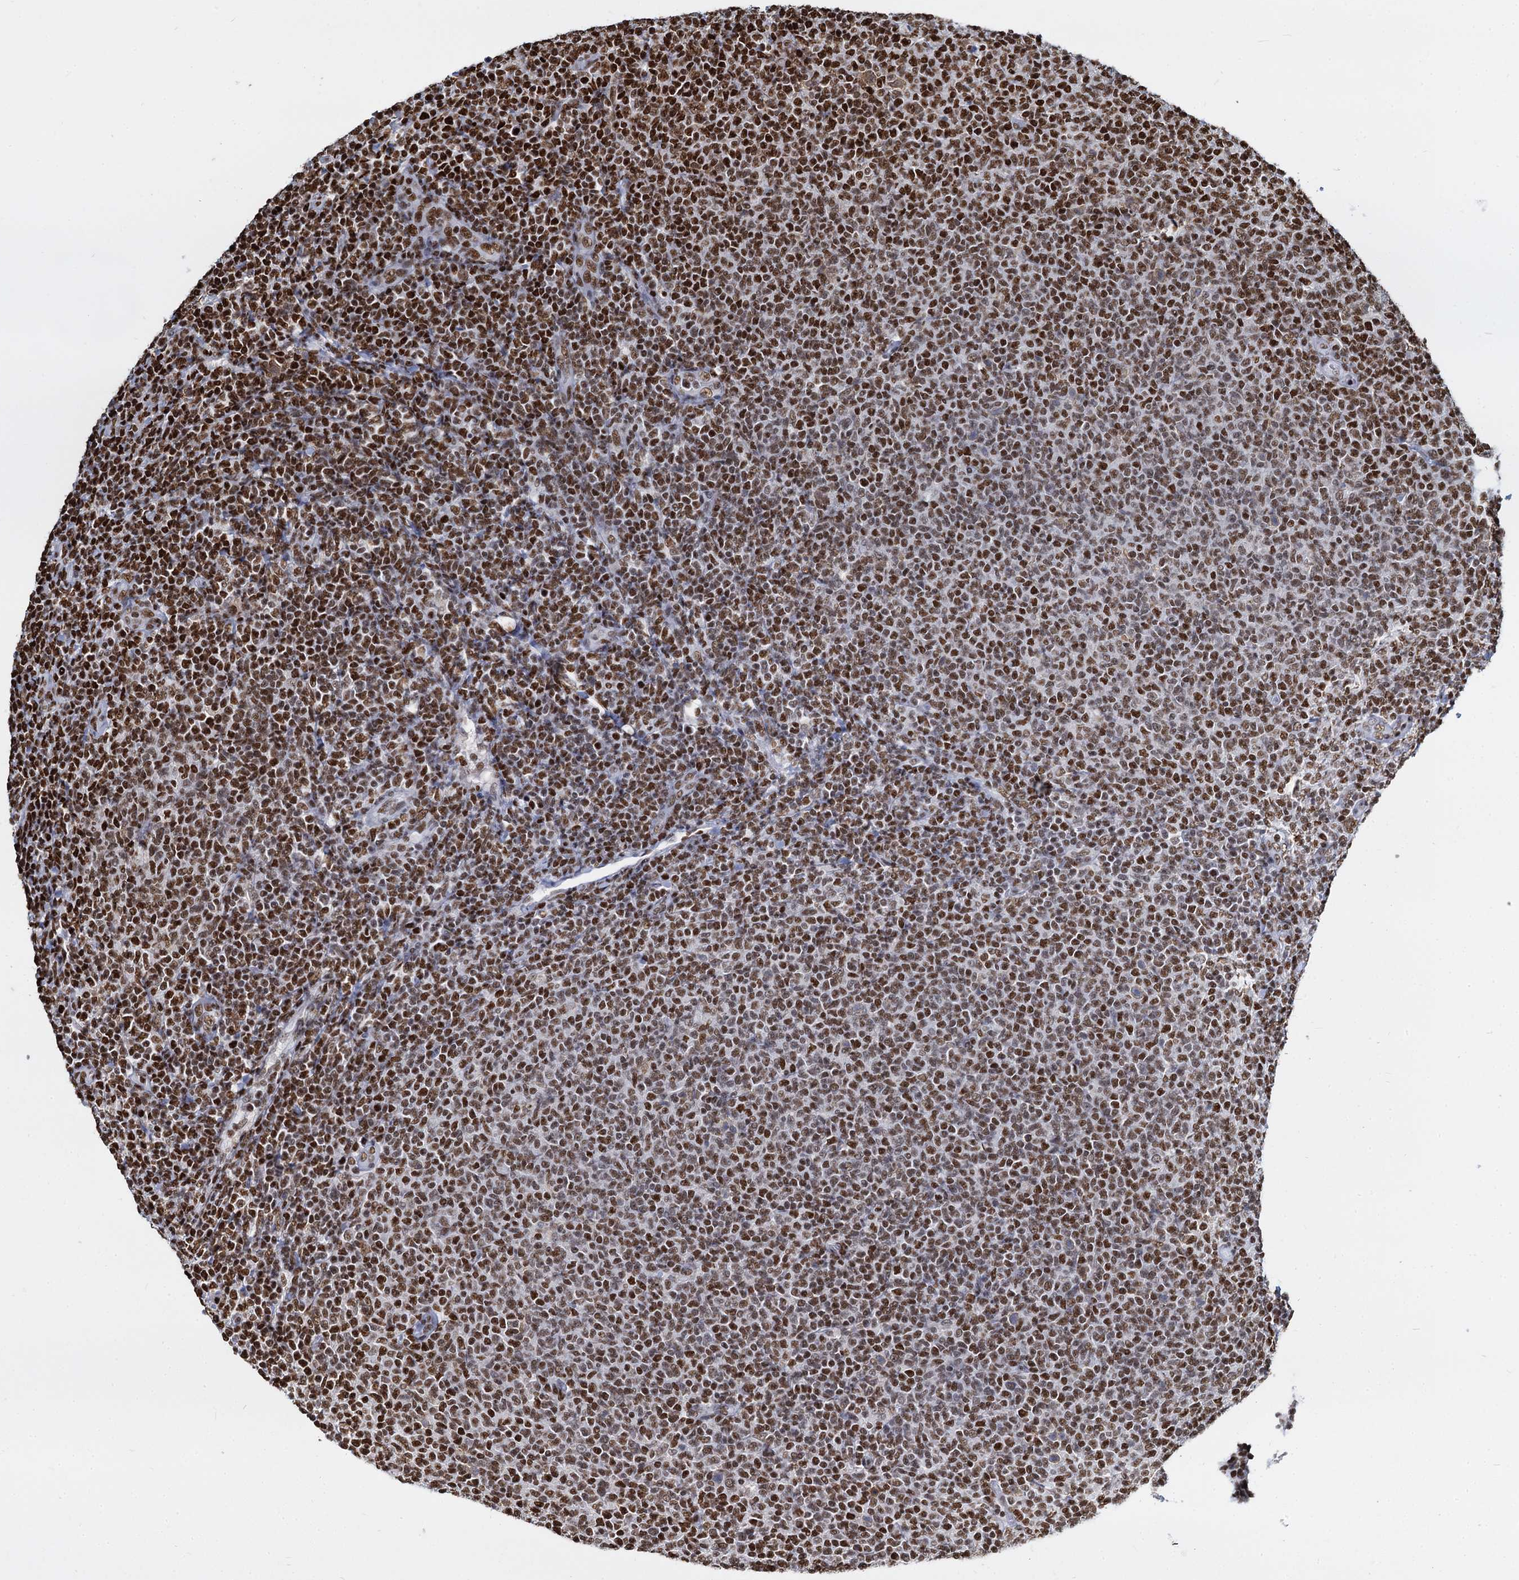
{"staining": {"intensity": "strong", "quantity": ">75%", "location": "nuclear"}, "tissue": "lymphoma", "cell_type": "Tumor cells", "image_type": "cancer", "snomed": [{"axis": "morphology", "description": "Malignant lymphoma, non-Hodgkin's type, Low grade"}, {"axis": "topography", "description": "Lymph node"}], "caption": "A brown stain labels strong nuclear expression of a protein in human lymphoma tumor cells. (IHC, brightfield microscopy, high magnification).", "gene": "DCPS", "patient": {"sex": "male", "age": 66}}